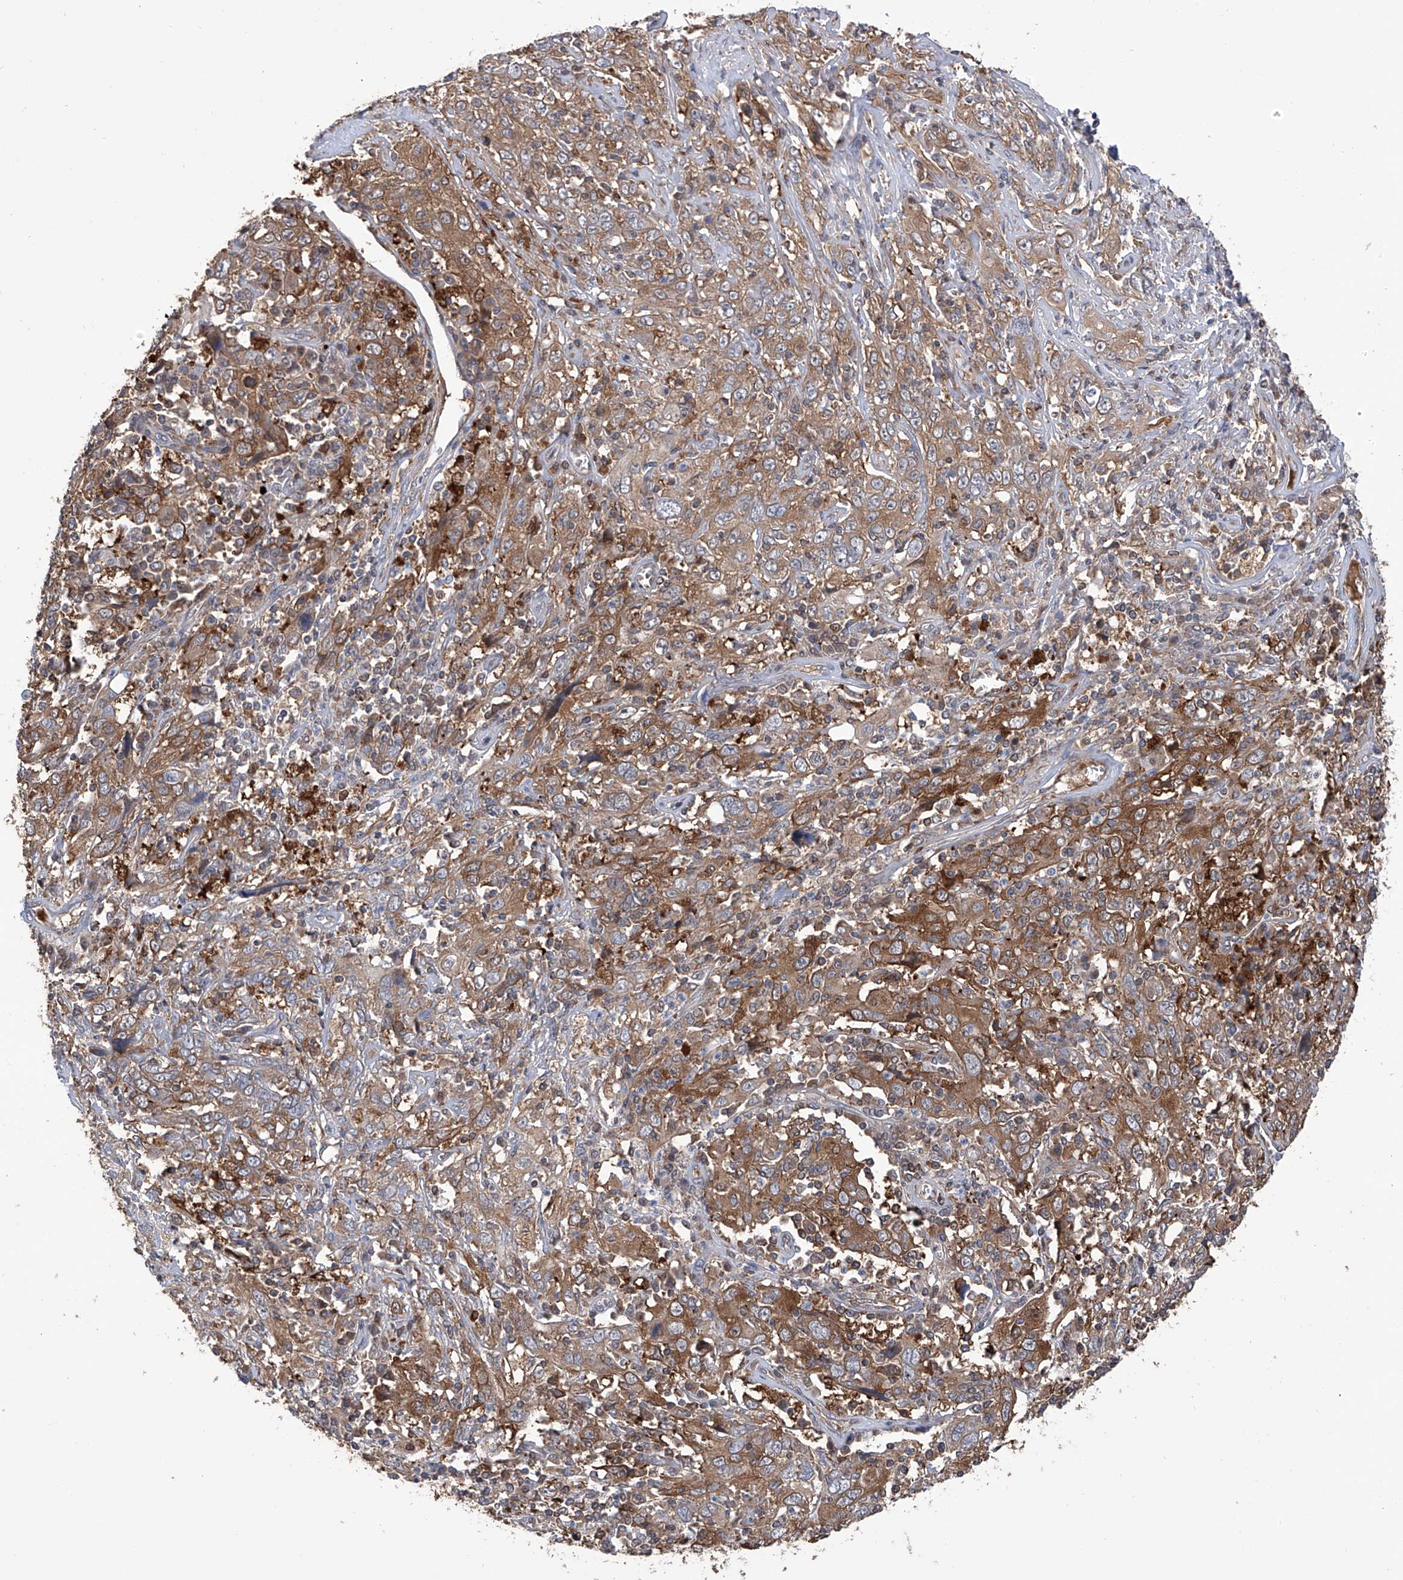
{"staining": {"intensity": "moderate", "quantity": ">75%", "location": "cytoplasmic/membranous"}, "tissue": "cervical cancer", "cell_type": "Tumor cells", "image_type": "cancer", "snomed": [{"axis": "morphology", "description": "Squamous cell carcinoma, NOS"}, {"axis": "topography", "description": "Cervix"}], "caption": "Cervical squamous cell carcinoma was stained to show a protein in brown. There is medium levels of moderate cytoplasmic/membranous positivity in approximately >75% of tumor cells.", "gene": "NUDT17", "patient": {"sex": "female", "age": 46}}